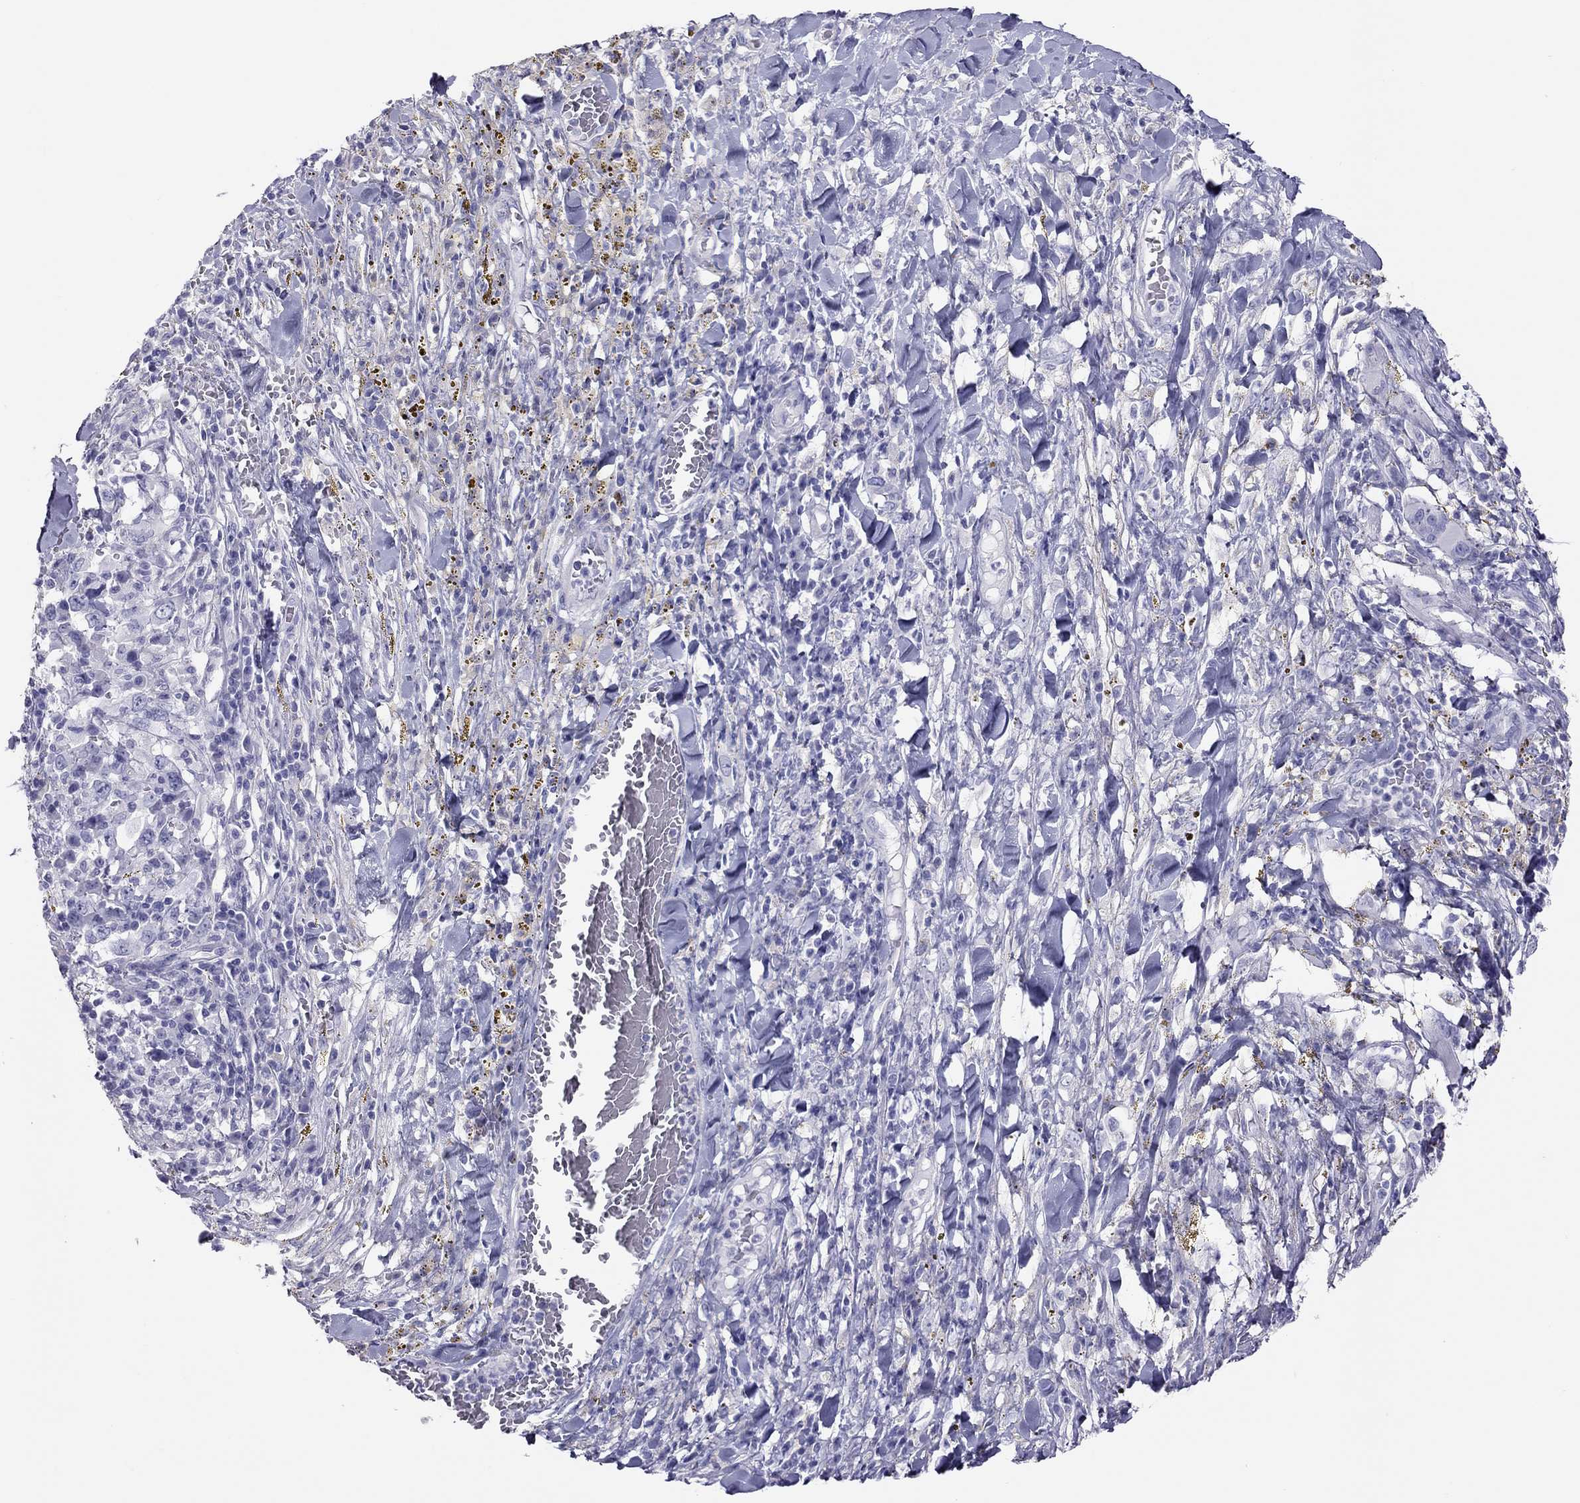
{"staining": {"intensity": "negative", "quantity": "none", "location": "none"}, "tissue": "melanoma", "cell_type": "Tumor cells", "image_type": "cancer", "snomed": [{"axis": "morphology", "description": "Malignant melanoma, NOS"}, {"axis": "topography", "description": "Skin"}], "caption": "Tumor cells are negative for brown protein staining in melanoma.", "gene": "PSMB11", "patient": {"sex": "female", "age": 91}}